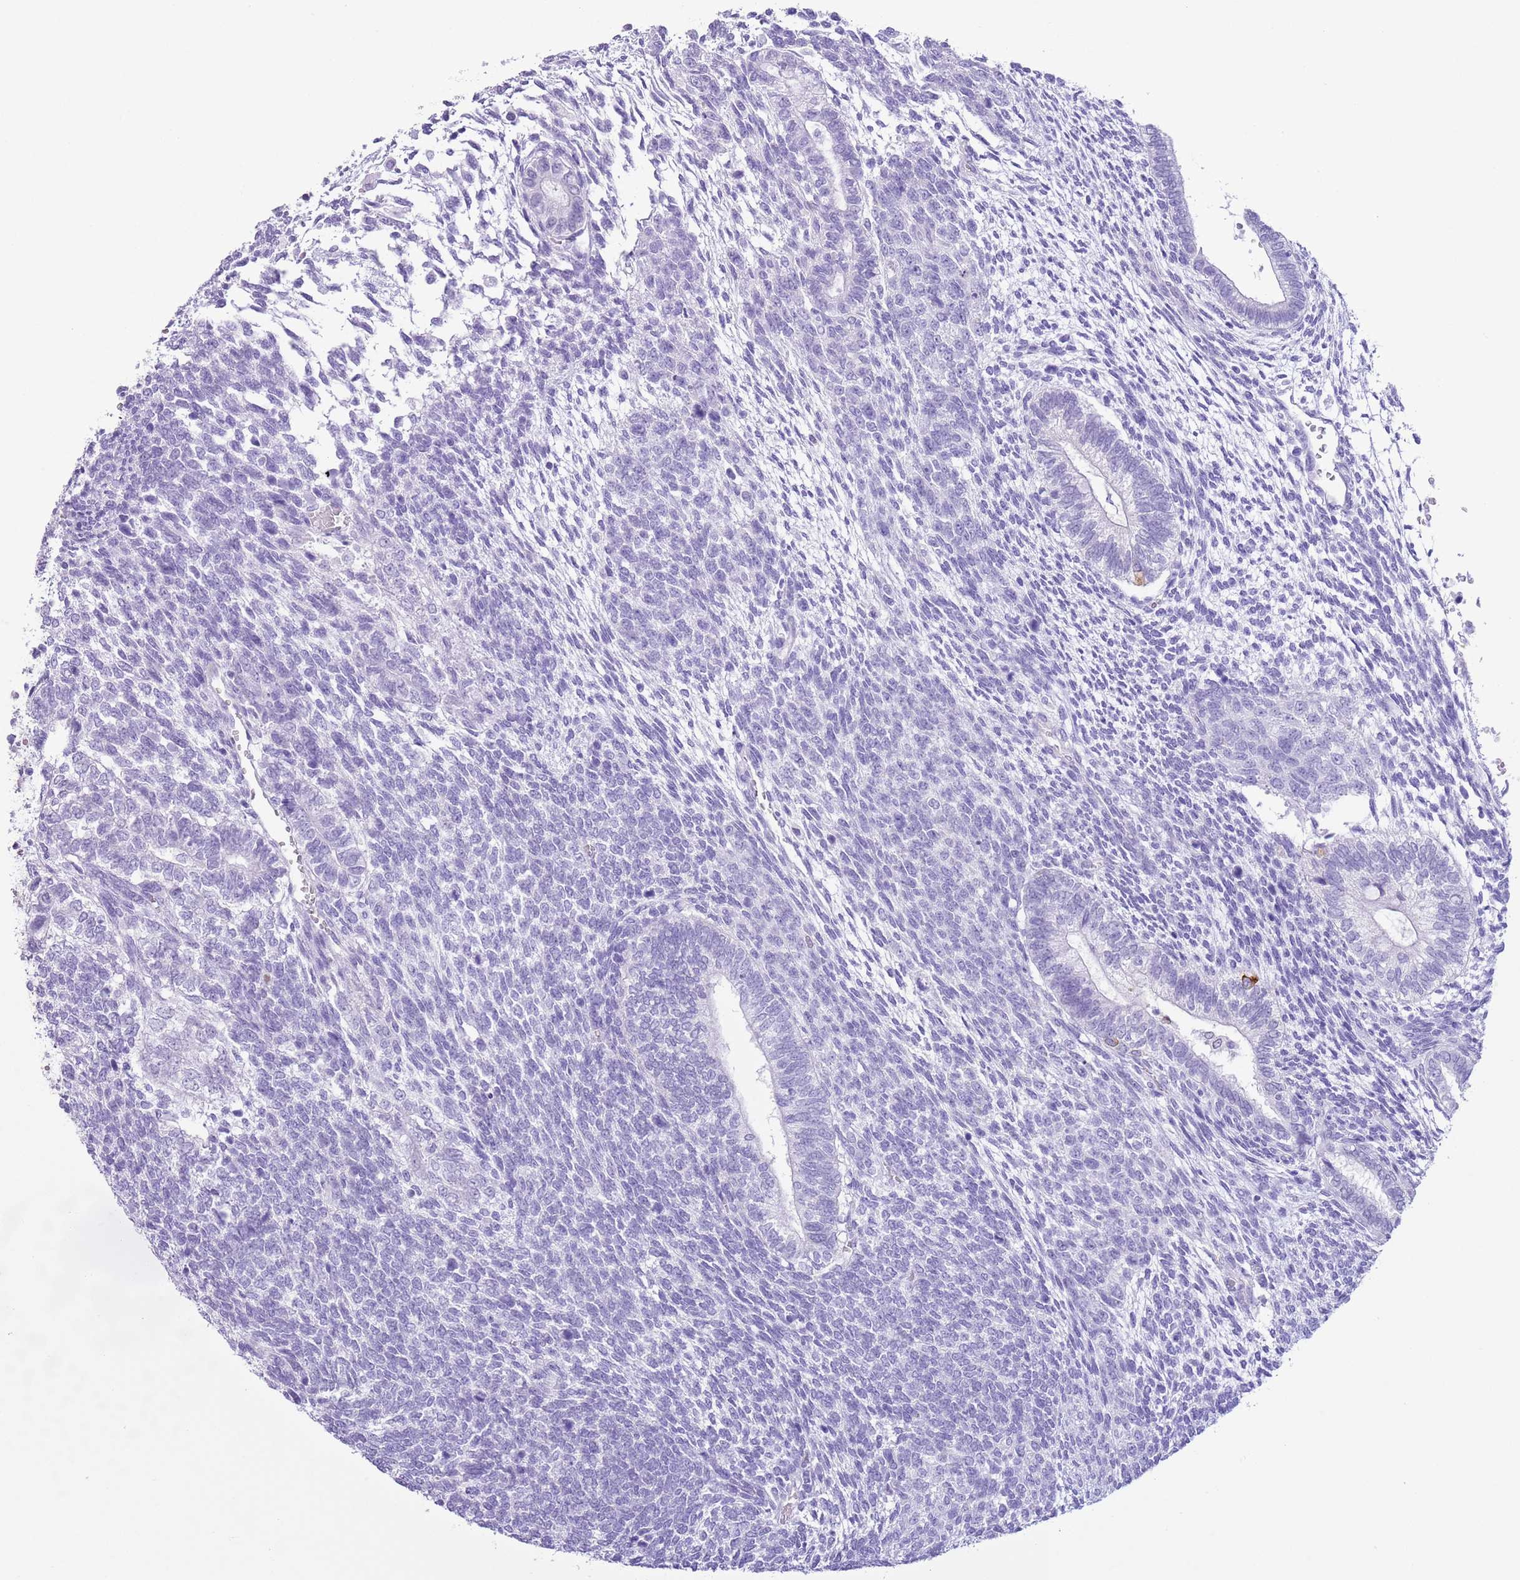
{"staining": {"intensity": "negative", "quantity": "none", "location": "none"}, "tissue": "testis cancer", "cell_type": "Tumor cells", "image_type": "cancer", "snomed": [{"axis": "morphology", "description": "Carcinoma, Embryonal, NOS"}, {"axis": "topography", "description": "Testis"}], "caption": "Image shows no protein expression in tumor cells of testis cancer tissue.", "gene": "SLC7A14", "patient": {"sex": "male", "age": 23}}